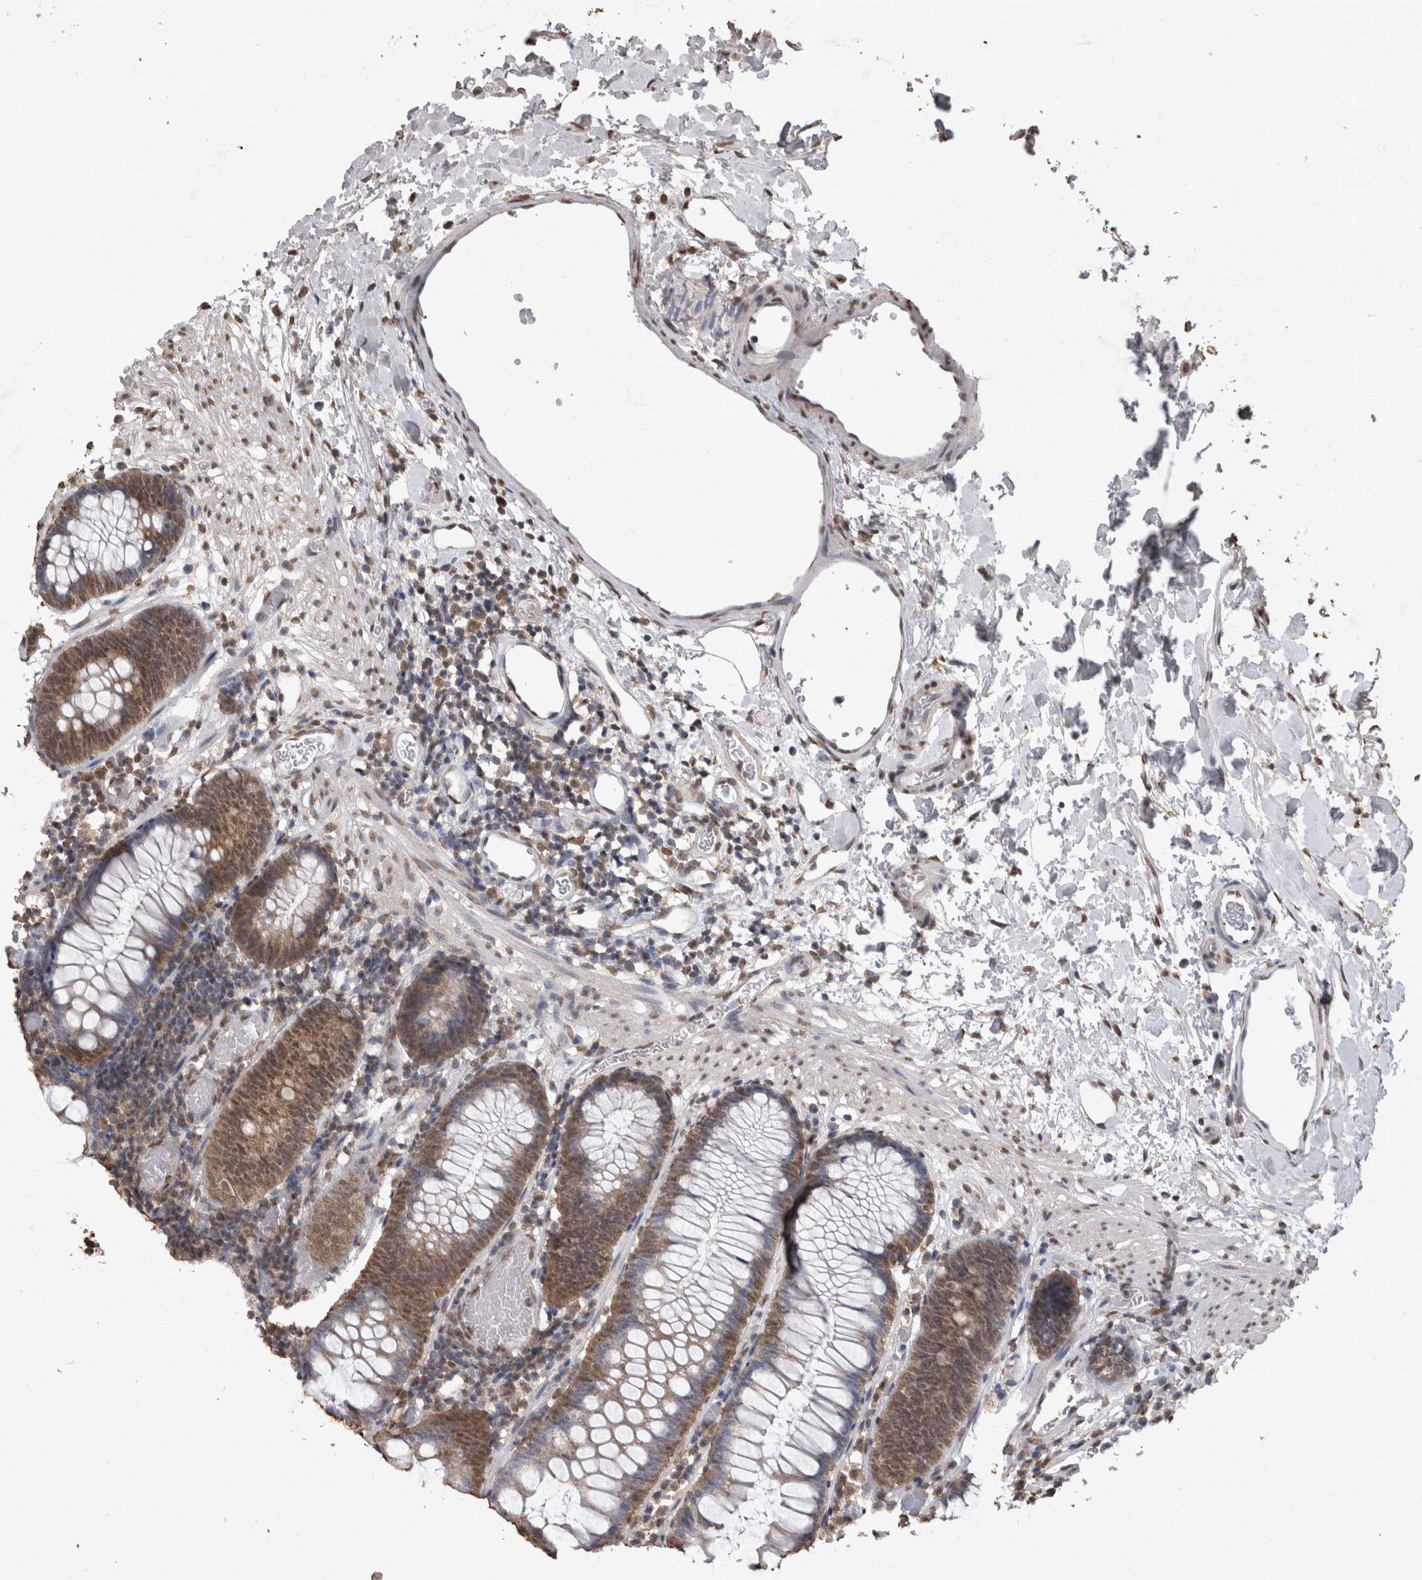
{"staining": {"intensity": "moderate", "quantity": ">75%", "location": "nuclear"}, "tissue": "colon", "cell_type": "Endothelial cells", "image_type": "normal", "snomed": [{"axis": "morphology", "description": "Normal tissue, NOS"}, {"axis": "topography", "description": "Colon"}], "caption": "Protein expression analysis of benign colon displays moderate nuclear positivity in about >75% of endothelial cells.", "gene": "SMAD7", "patient": {"sex": "male", "age": 14}}